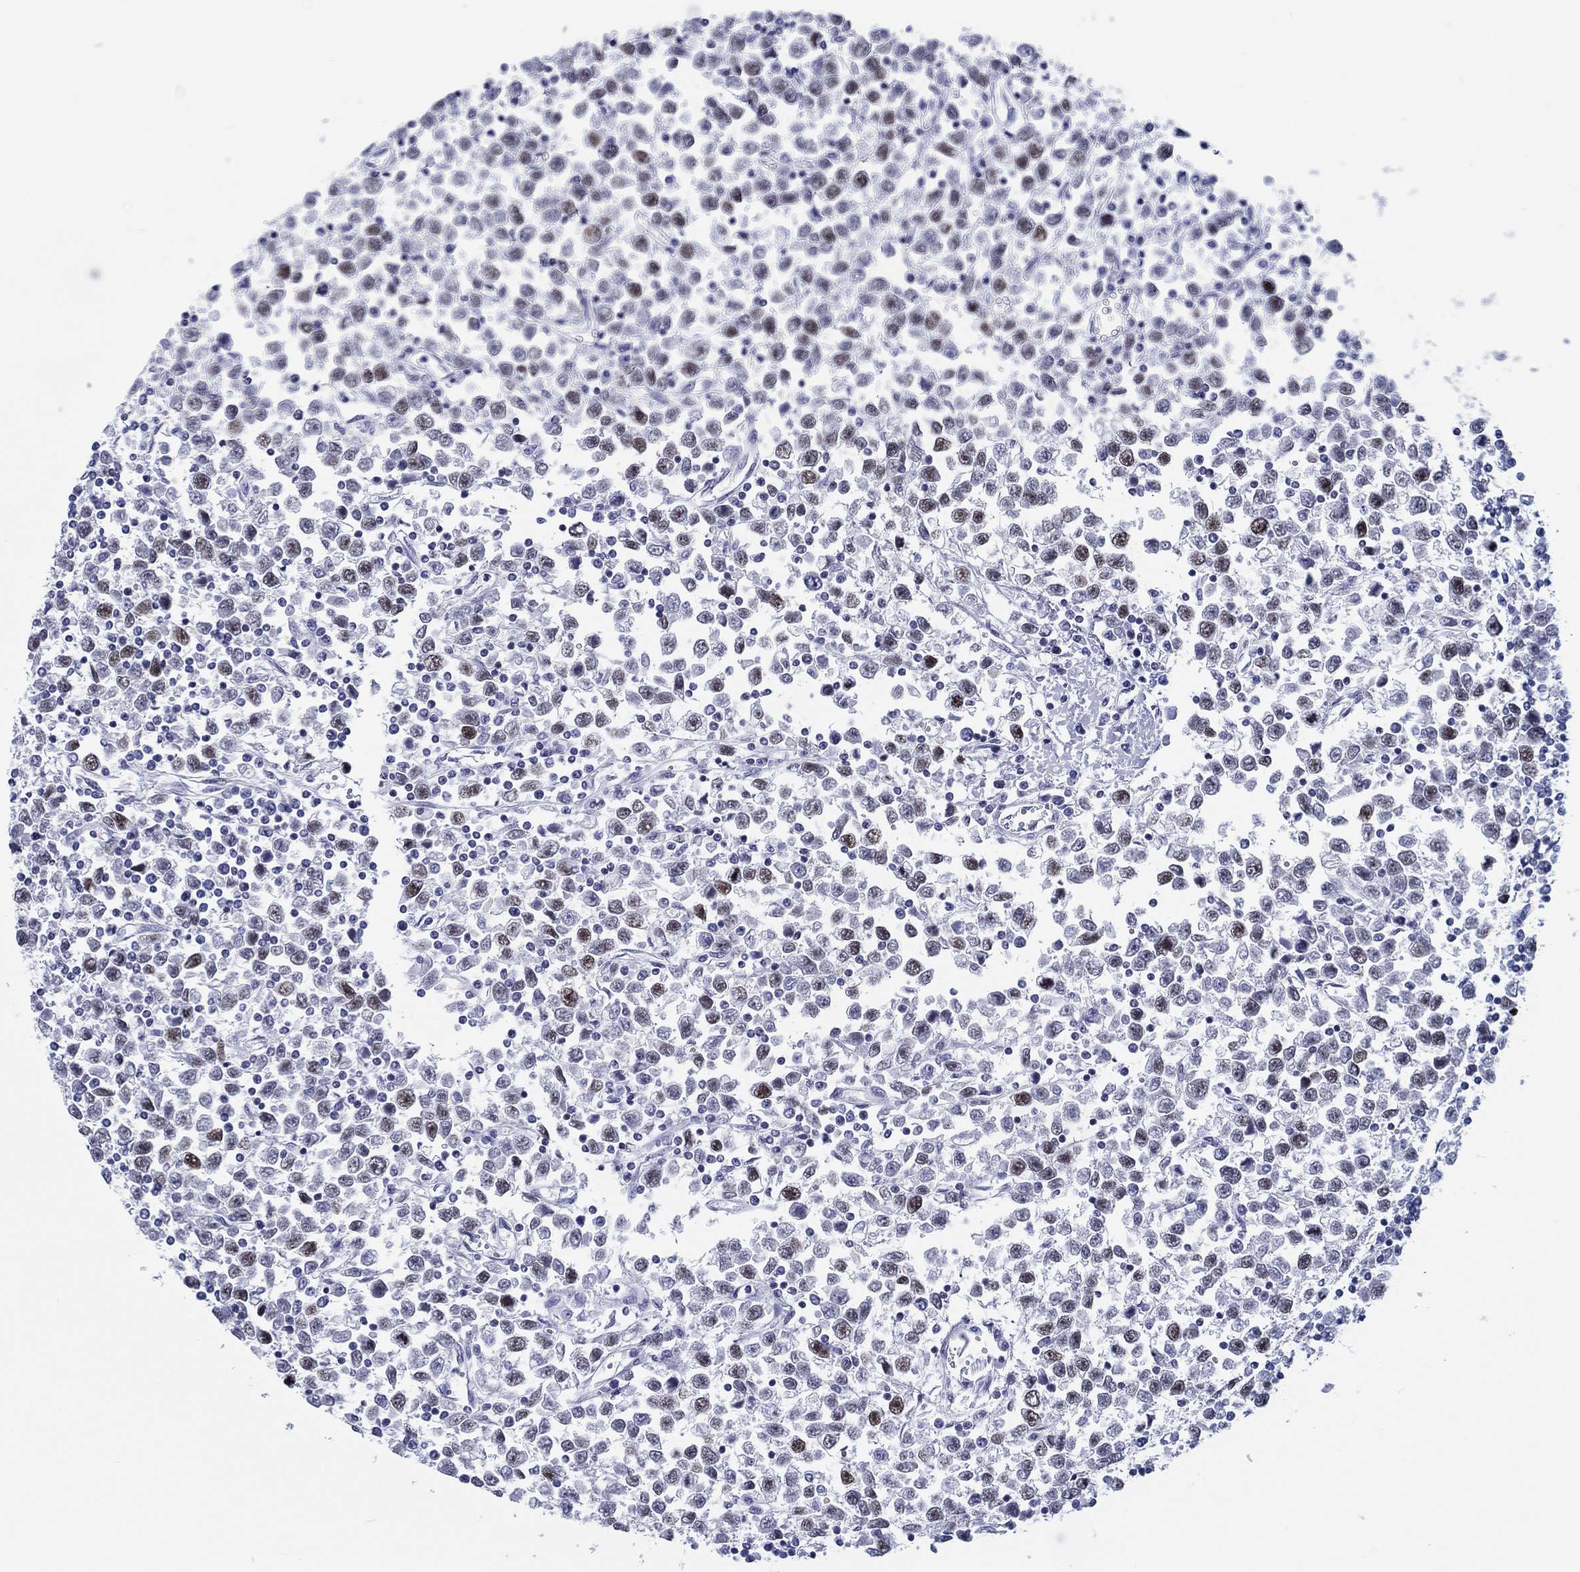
{"staining": {"intensity": "moderate", "quantity": "<25%", "location": "nuclear"}, "tissue": "testis cancer", "cell_type": "Tumor cells", "image_type": "cancer", "snomed": [{"axis": "morphology", "description": "Seminoma, NOS"}, {"axis": "topography", "description": "Testis"}], "caption": "DAB (3,3'-diaminobenzidine) immunohistochemical staining of testis cancer displays moderate nuclear protein staining in about <25% of tumor cells. Using DAB (3,3'-diaminobenzidine) (brown) and hematoxylin (blue) stains, captured at high magnification using brightfield microscopy.", "gene": "H1-1", "patient": {"sex": "male", "age": 34}}